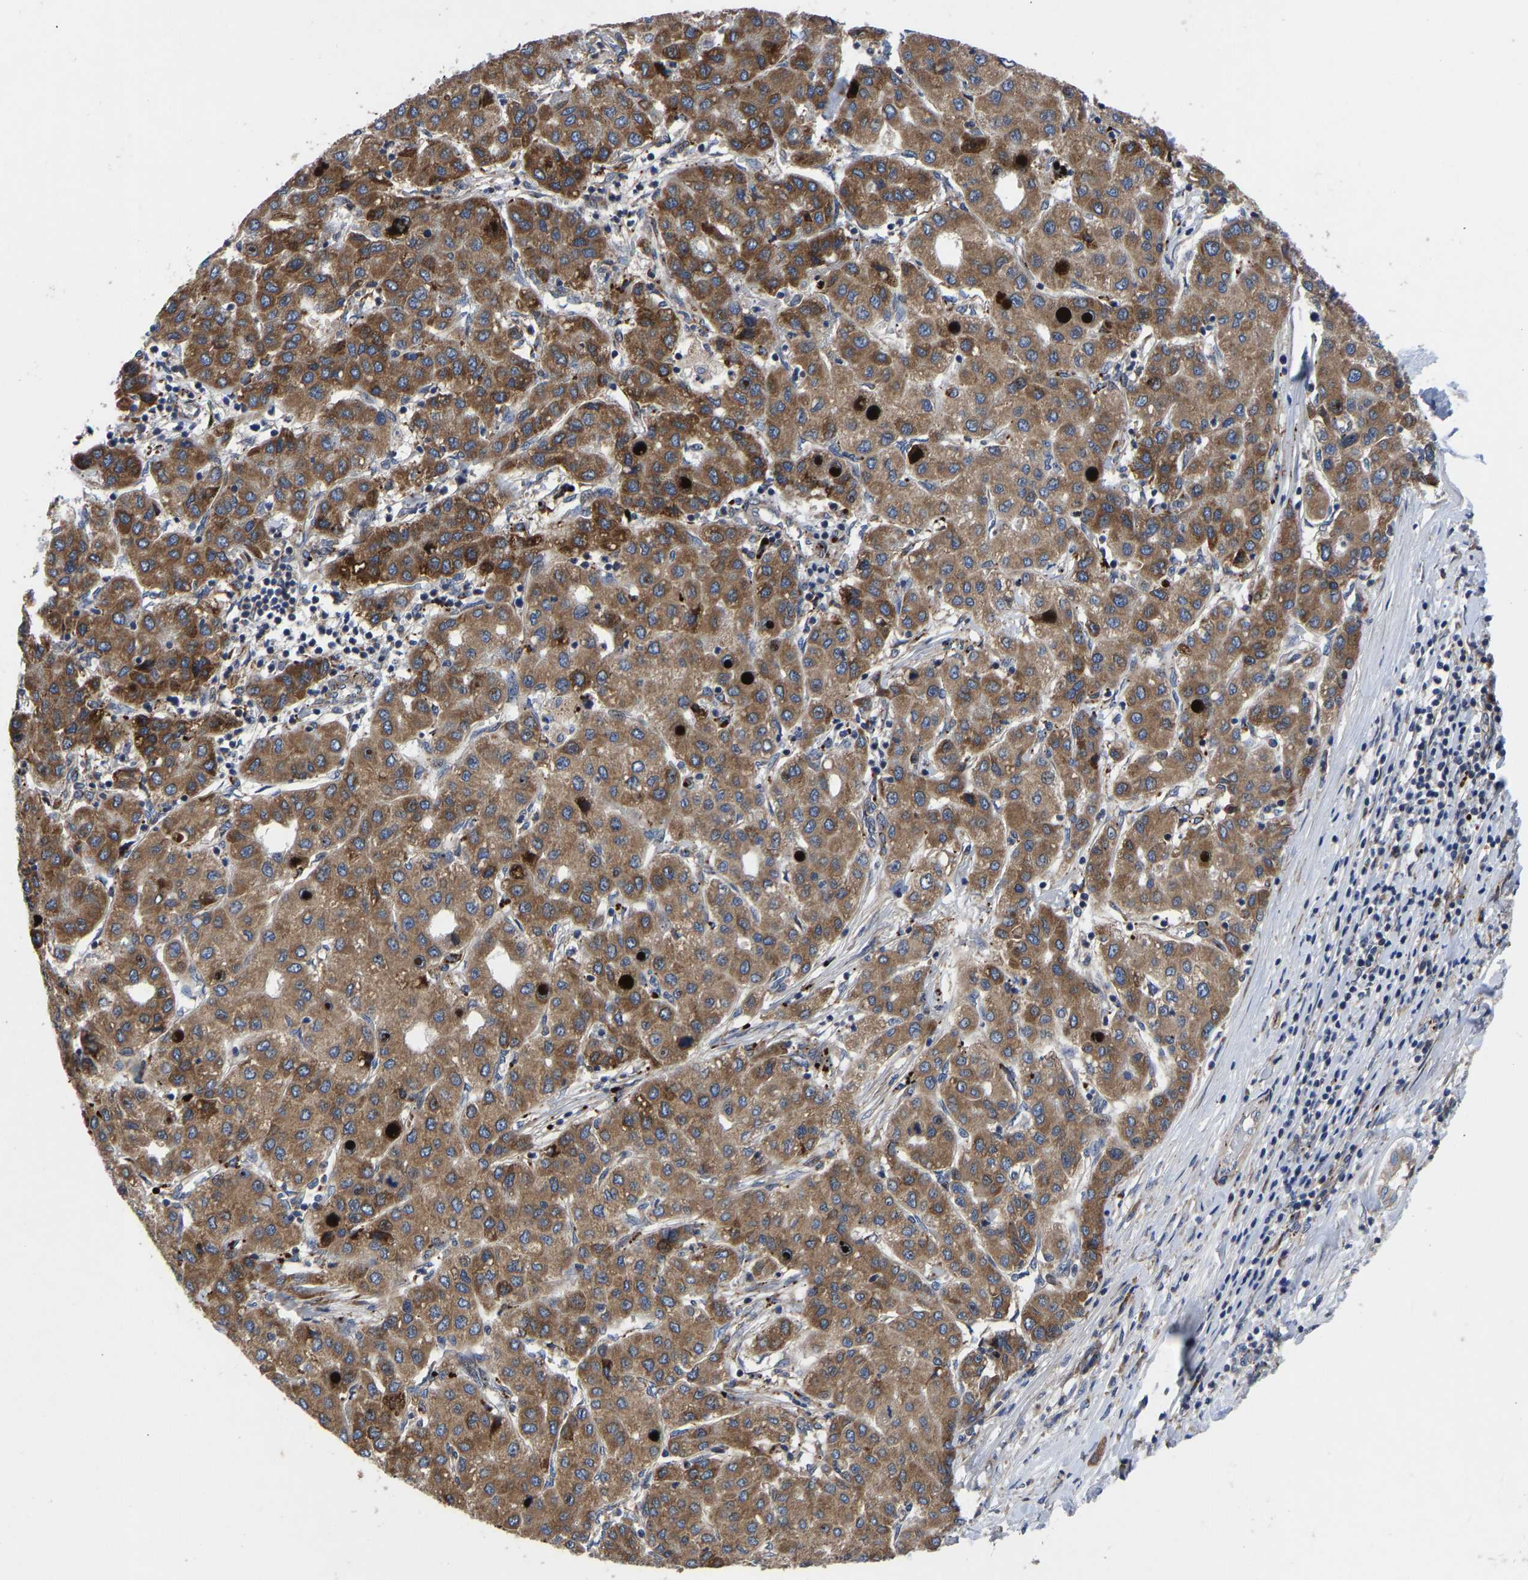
{"staining": {"intensity": "moderate", "quantity": ">75%", "location": "cytoplasmic/membranous"}, "tissue": "liver cancer", "cell_type": "Tumor cells", "image_type": "cancer", "snomed": [{"axis": "morphology", "description": "Carcinoma, Hepatocellular, NOS"}, {"axis": "topography", "description": "Liver"}], "caption": "A histopathology image showing moderate cytoplasmic/membranous staining in about >75% of tumor cells in hepatocellular carcinoma (liver), as visualized by brown immunohistochemical staining.", "gene": "TMEM38B", "patient": {"sex": "male", "age": 65}}